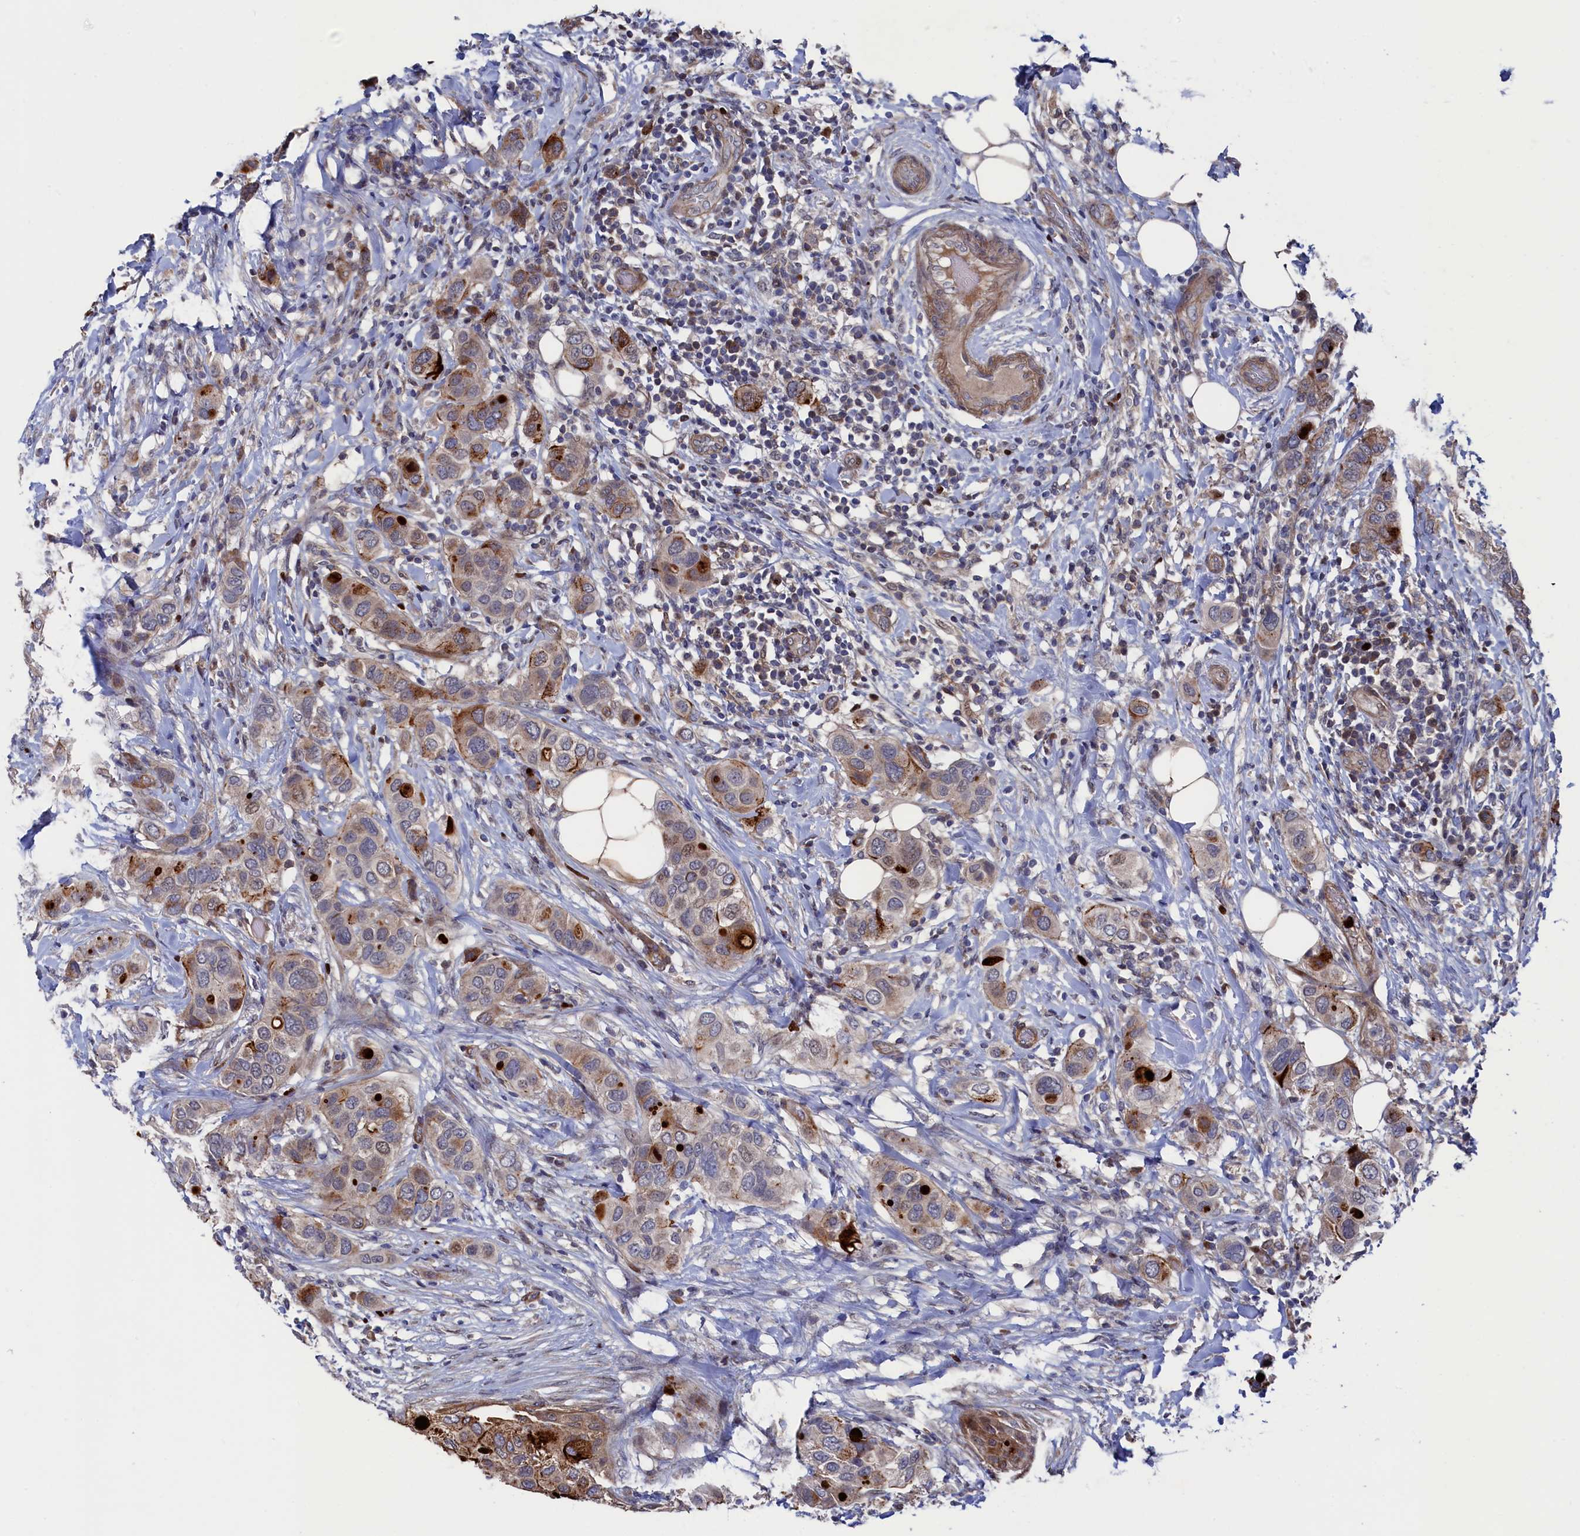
{"staining": {"intensity": "moderate", "quantity": "25%-75%", "location": "cytoplasmic/membranous"}, "tissue": "breast cancer", "cell_type": "Tumor cells", "image_type": "cancer", "snomed": [{"axis": "morphology", "description": "Lobular carcinoma"}, {"axis": "topography", "description": "Breast"}], "caption": "Brown immunohistochemical staining in human lobular carcinoma (breast) reveals moderate cytoplasmic/membranous staining in about 25%-75% of tumor cells.", "gene": "ZNF891", "patient": {"sex": "female", "age": 51}}